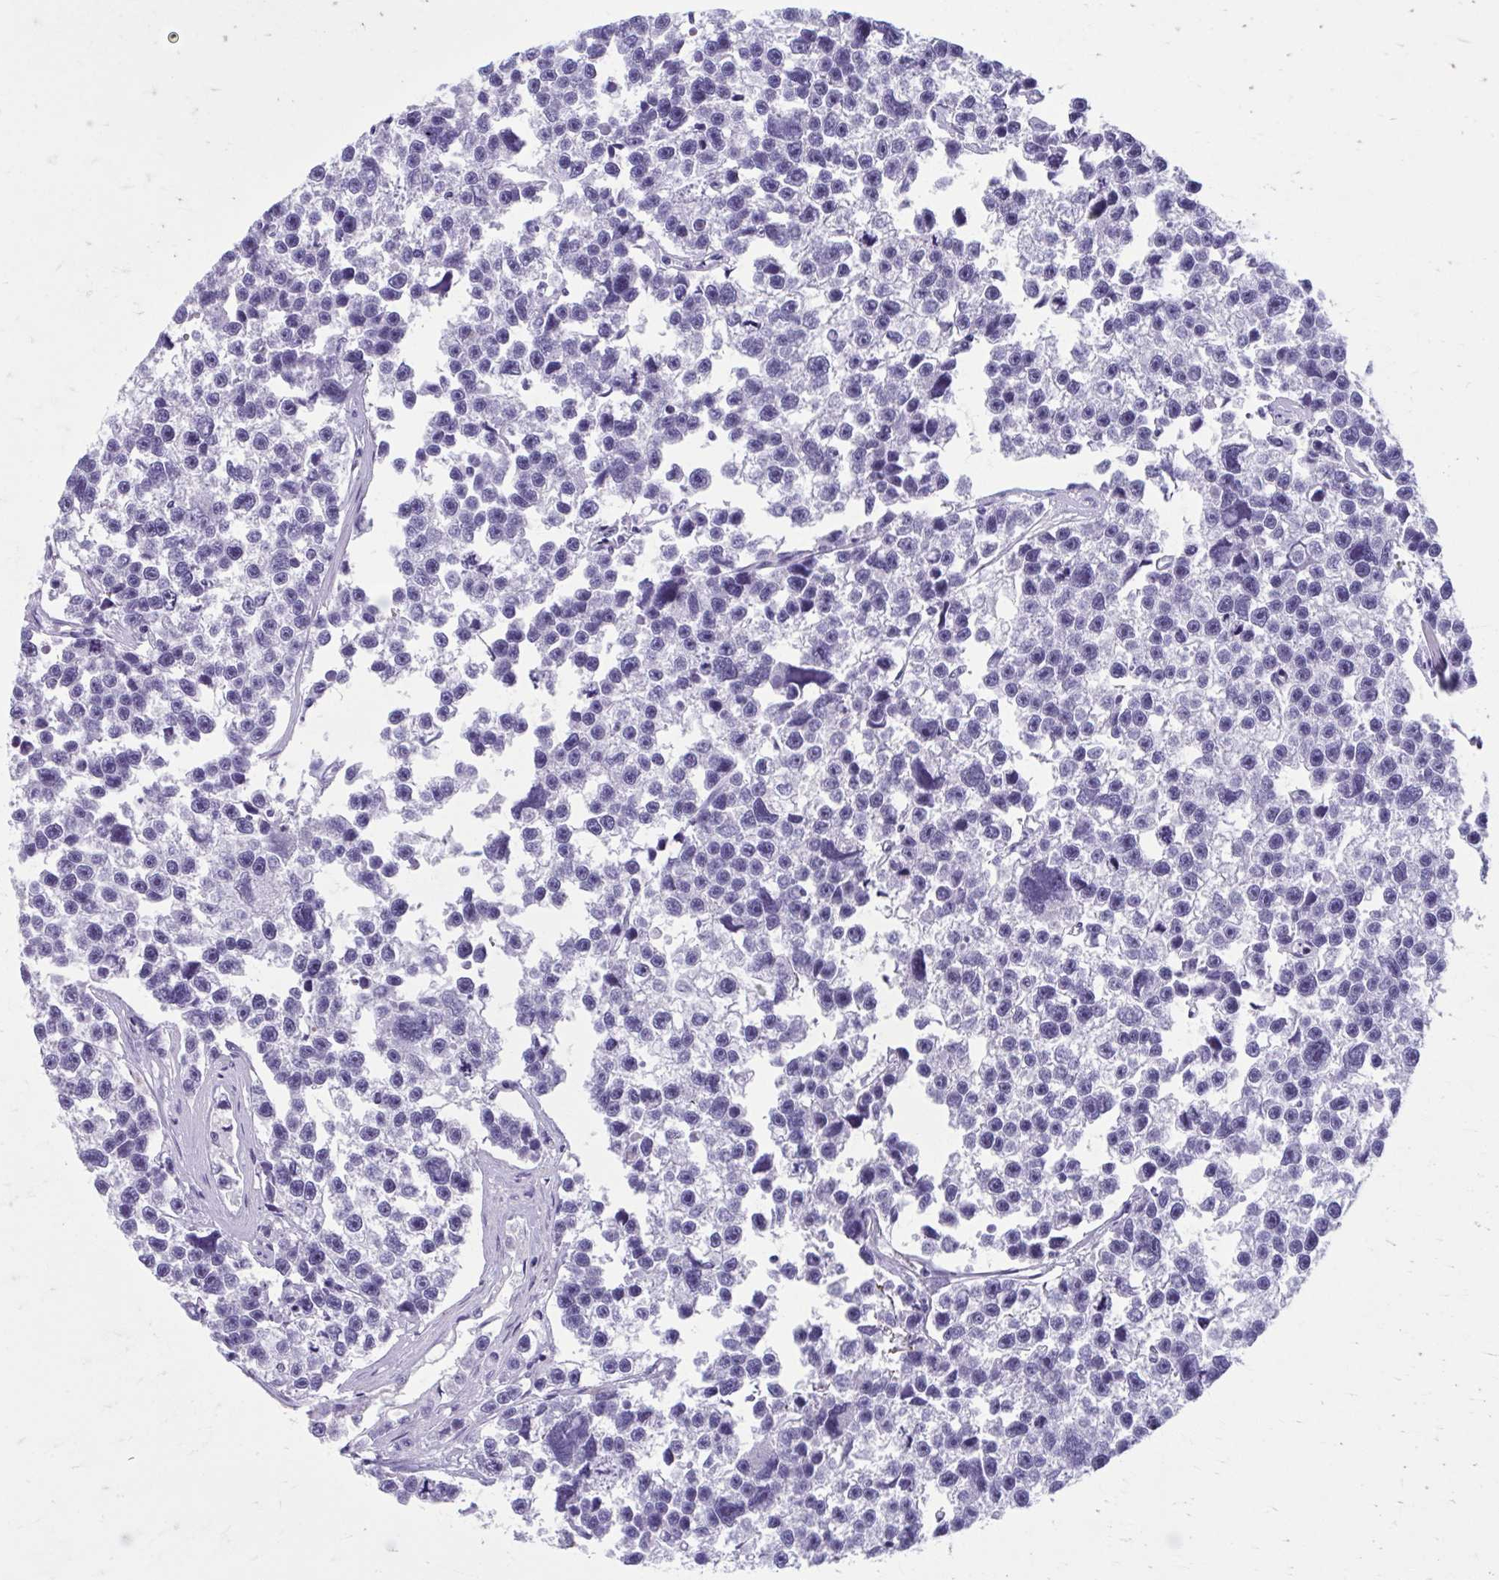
{"staining": {"intensity": "negative", "quantity": "none", "location": "none"}, "tissue": "testis cancer", "cell_type": "Tumor cells", "image_type": "cancer", "snomed": [{"axis": "morphology", "description": "Seminoma, NOS"}, {"axis": "topography", "description": "Testis"}], "caption": "Immunohistochemical staining of seminoma (testis) reveals no significant positivity in tumor cells.", "gene": "KCNE2", "patient": {"sex": "male", "age": 26}}